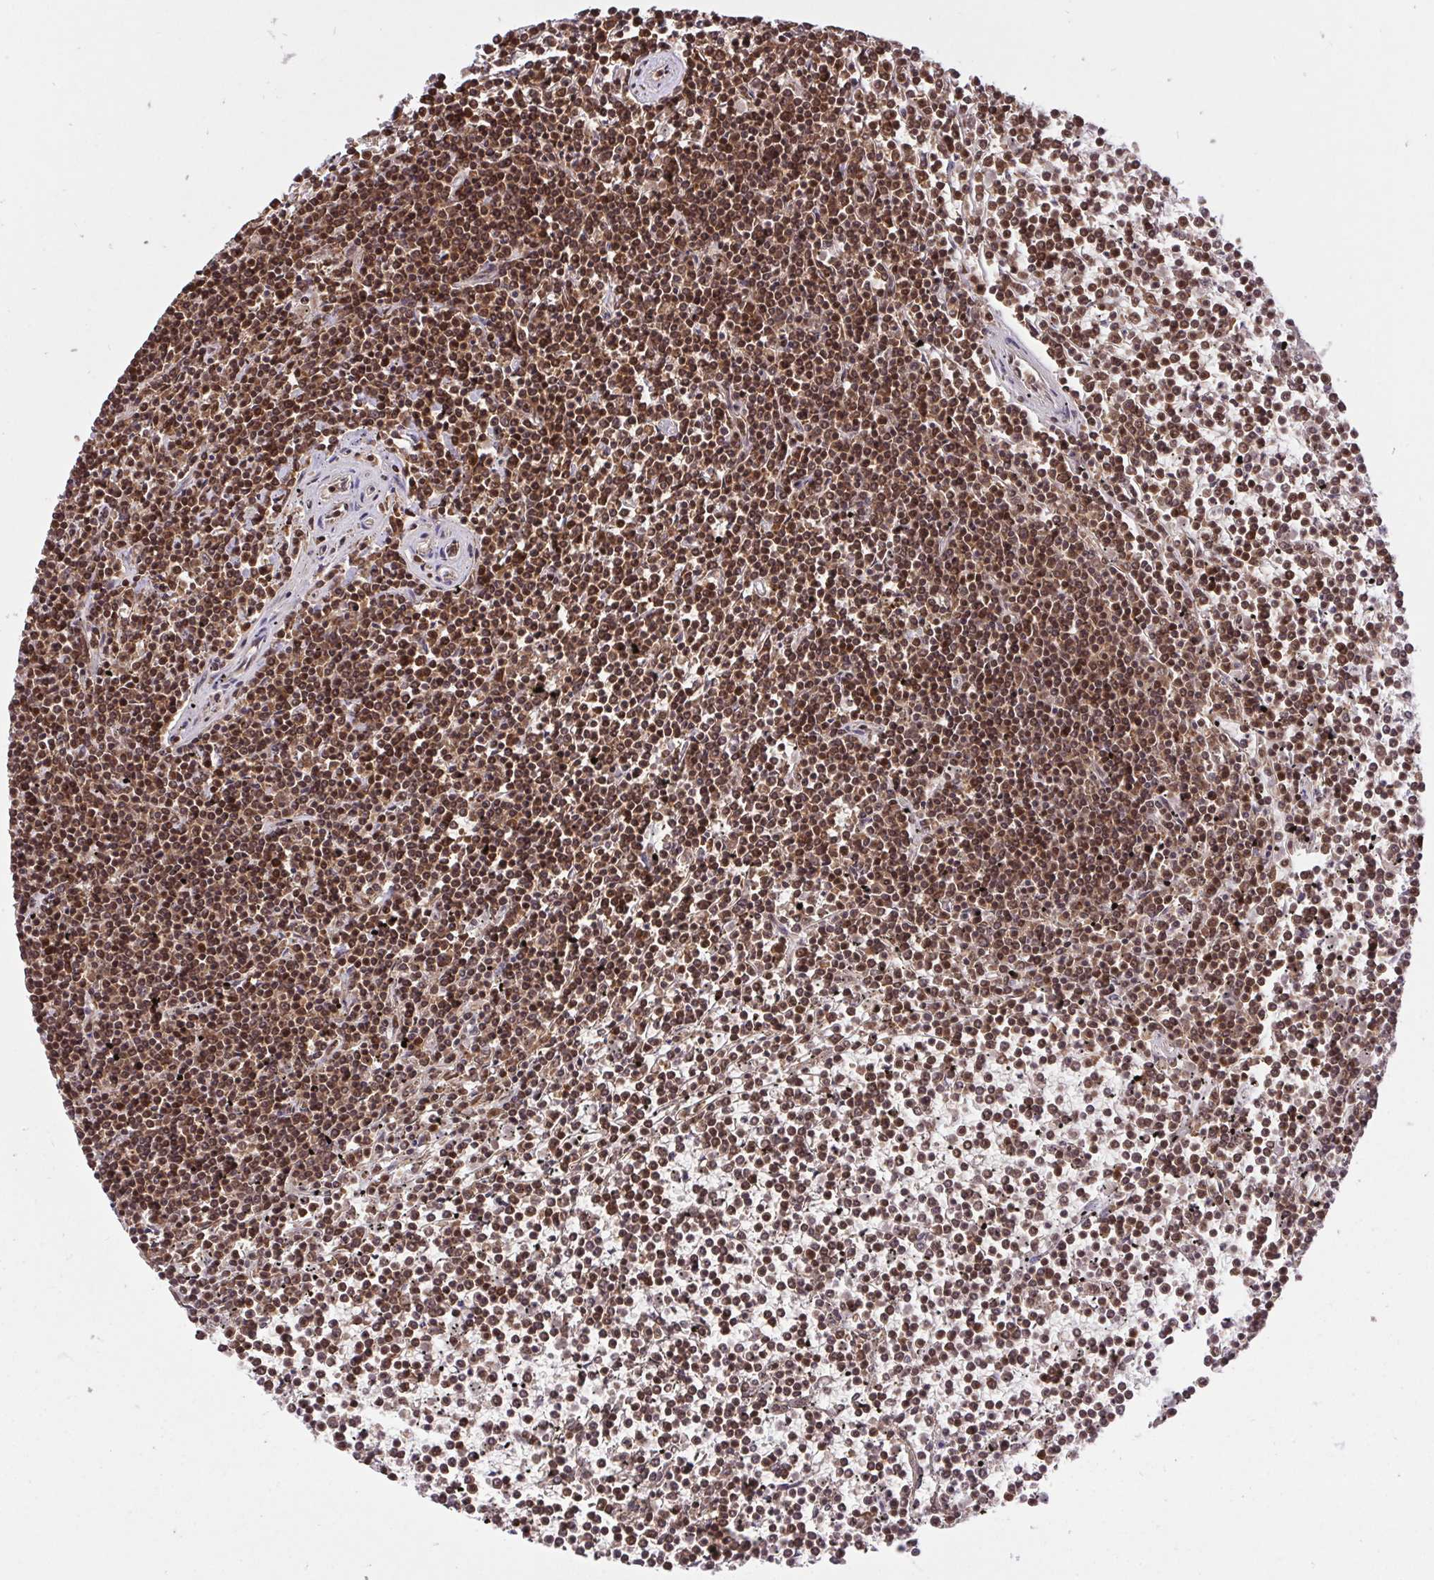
{"staining": {"intensity": "strong", "quantity": ">75%", "location": "nuclear"}, "tissue": "lymphoma", "cell_type": "Tumor cells", "image_type": "cancer", "snomed": [{"axis": "morphology", "description": "Malignant lymphoma, non-Hodgkin's type, Low grade"}, {"axis": "topography", "description": "Spleen"}], "caption": "Lymphoma tissue displays strong nuclear expression in about >75% of tumor cells, visualized by immunohistochemistry.", "gene": "HNRNPL", "patient": {"sex": "female", "age": 19}}